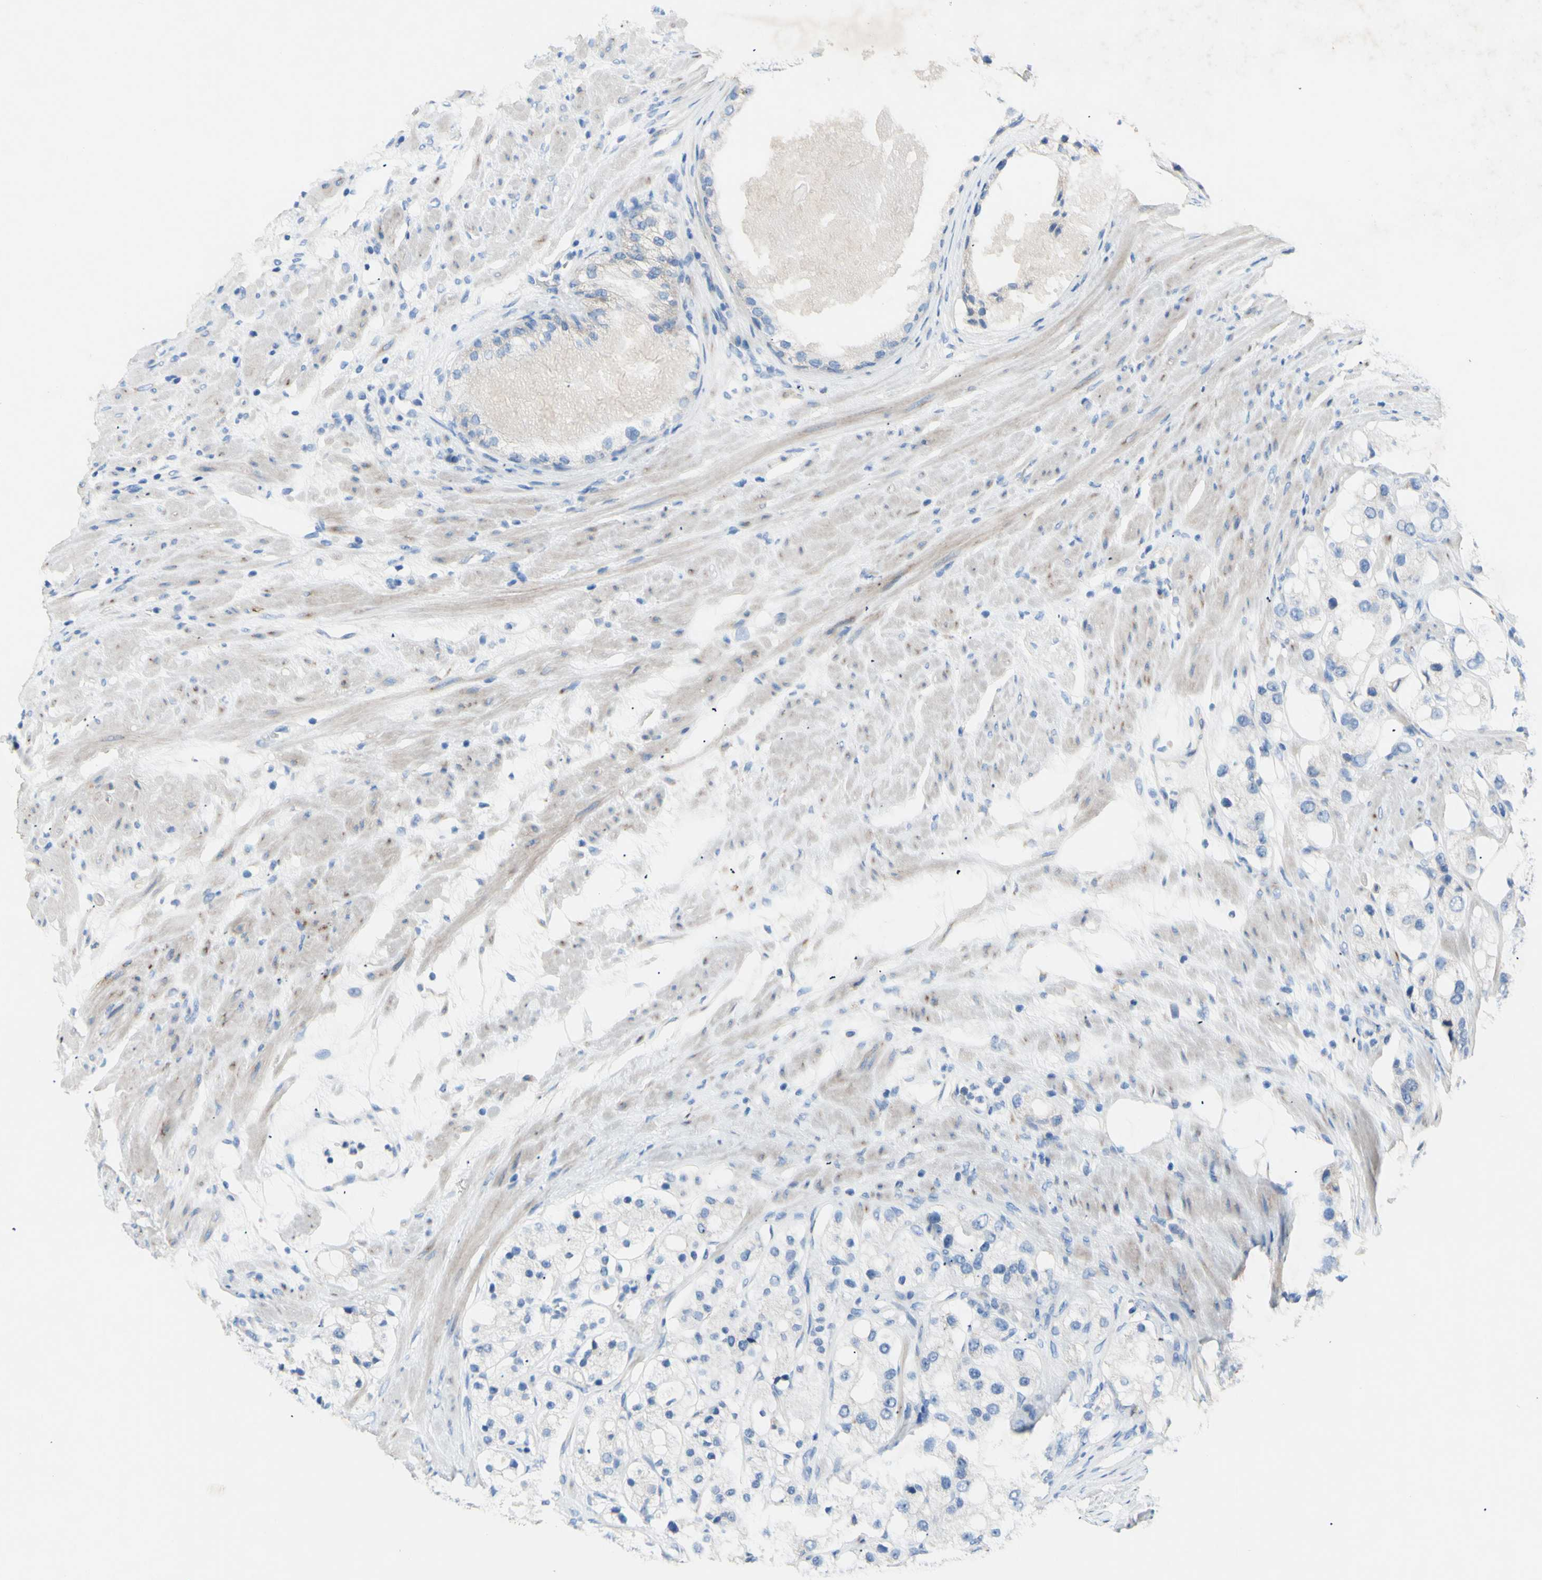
{"staining": {"intensity": "negative", "quantity": "none", "location": "none"}, "tissue": "prostate cancer", "cell_type": "Tumor cells", "image_type": "cancer", "snomed": [{"axis": "morphology", "description": "Adenocarcinoma, High grade"}, {"axis": "topography", "description": "Prostate"}], "caption": "IHC histopathology image of human prostate cancer stained for a protein (brown), which demonstrates no positivity in tumor cells.", "gene": "TMIGD2", "patient": {"sex": "male", "age": 65}}